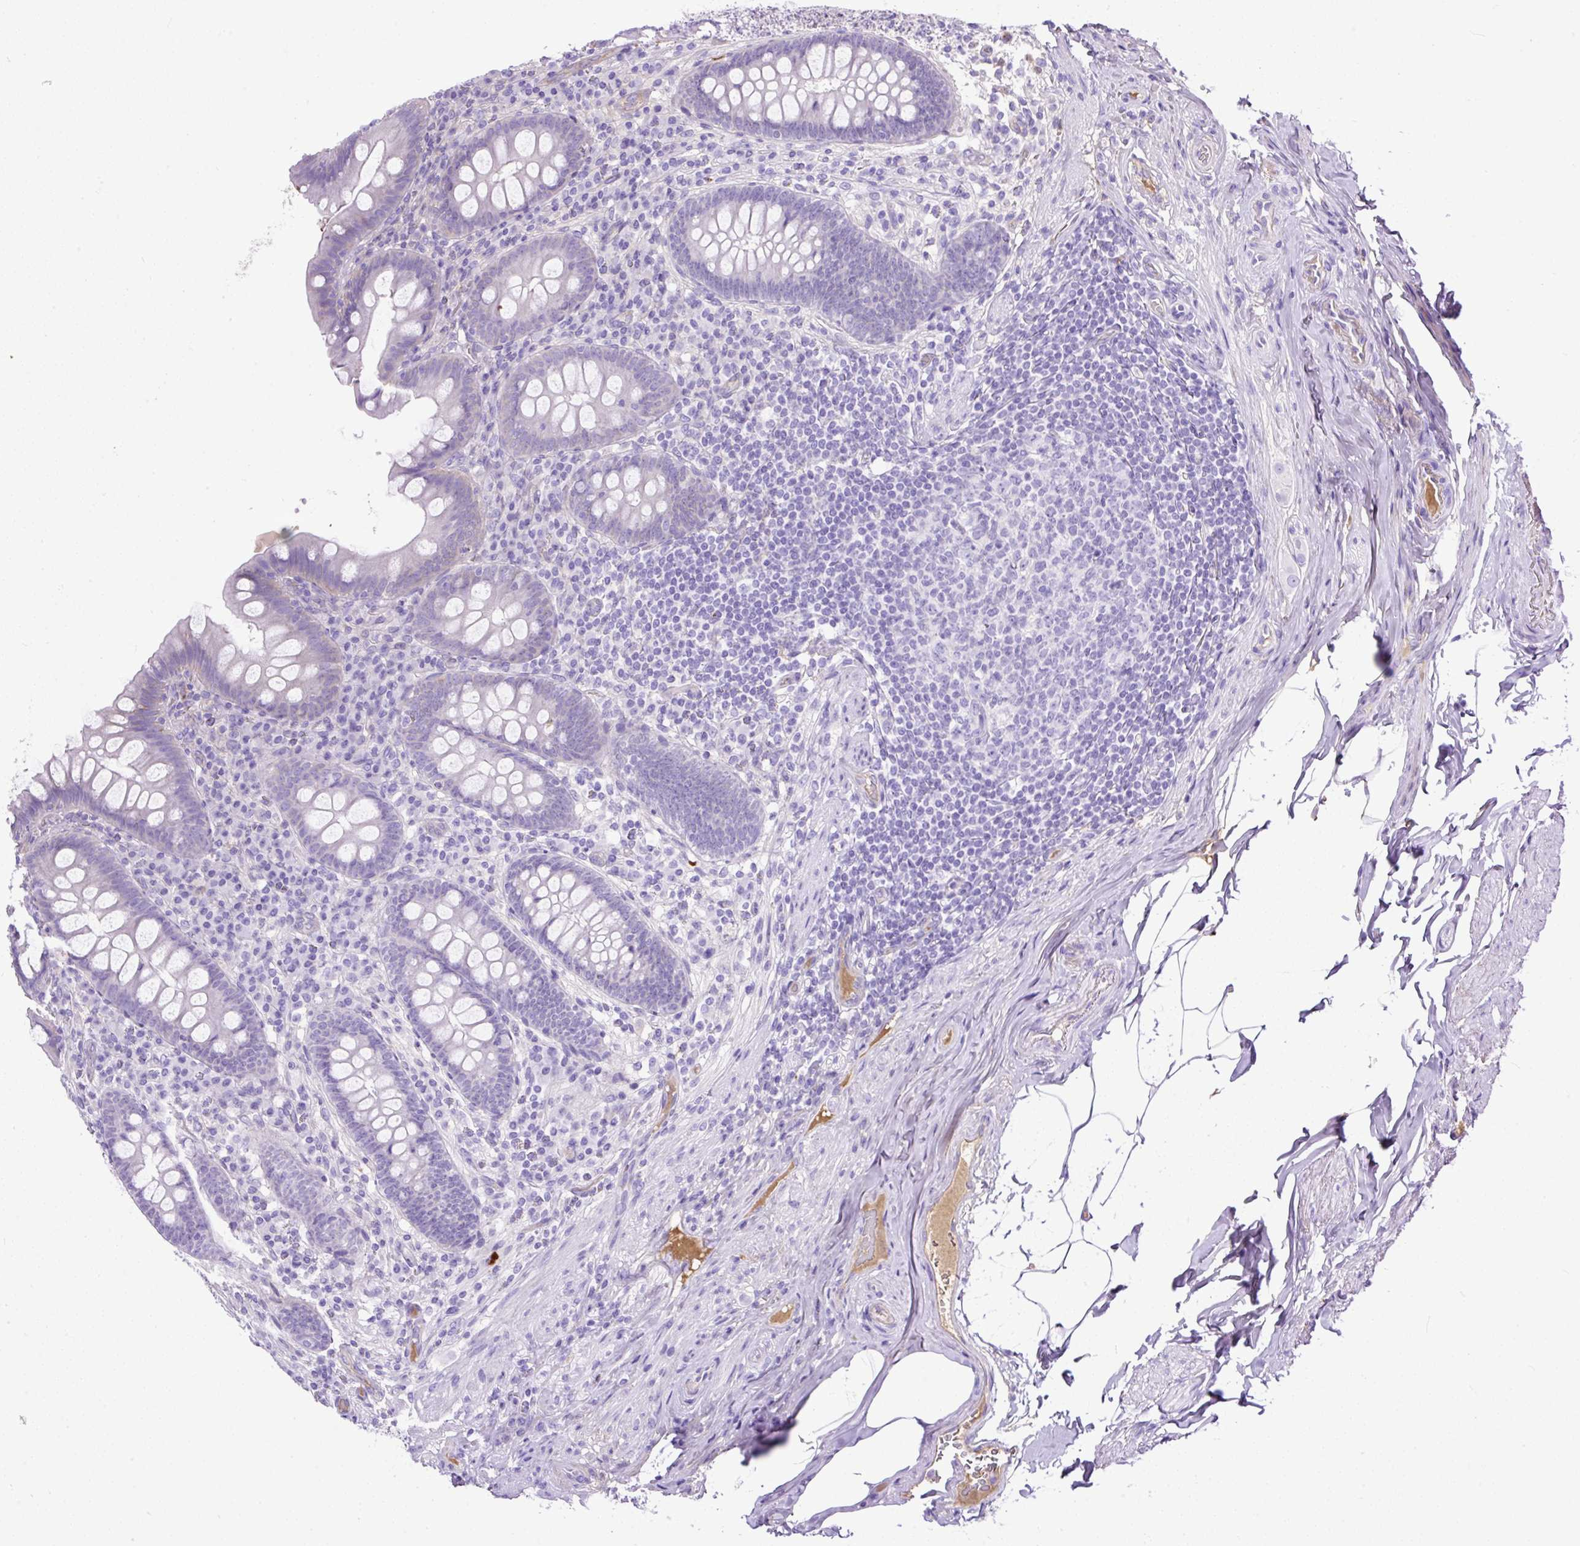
{"staining": {"intensity": "negative", "quantity": "none", "location": "none"}, "tissue": "appendix", "cell_type": "Glandular cells", "image_type": "normal", "snomed": [{"axis": "morphology", "description": "Normal tissue, NOS"}, {"axis": "topography", "description": "Appendix"}], "caption": "Protein analysis of unremarkable appendix demonstrates no significant positivity in glandular cells.", "gene": "CLEC3B", "patient": {"sex": "male", "age": 71}}